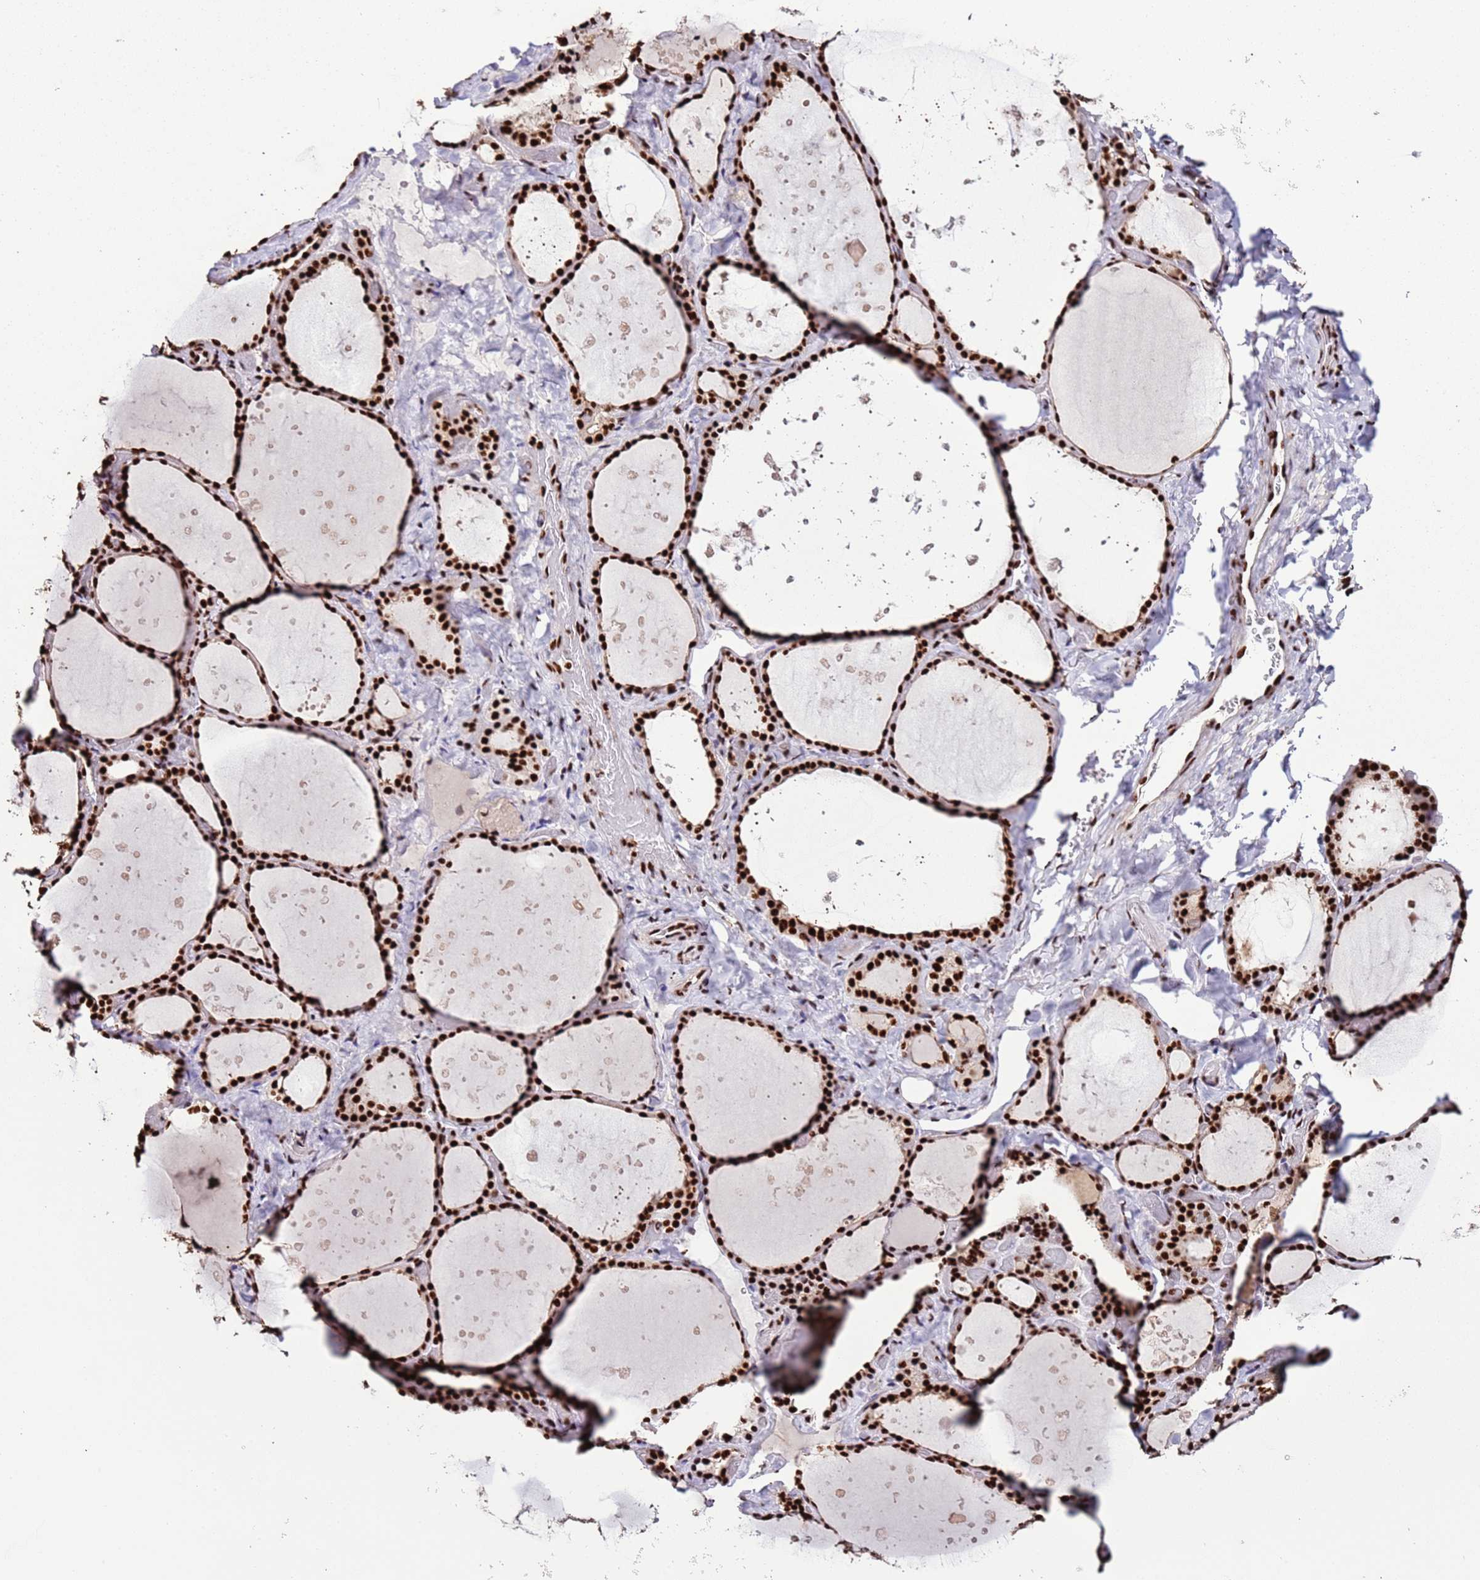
{"staining": {"intensity": "strong", "quantity": ">75%", "location": "nuclear"}, "tissue": "thyroid gland", "cell_type": "Glandular cells", "image_type": "normal", "snomed": [{"axis": "morphology", "description": "Normal tissue, NOS"}, {"axis": "topography", "description": "Thyroid gland"}], "caption": "Protein positivity by immunohistochemistry (IHC) demonstrates strong nuclear expression in approximately >75% of glandular cells in normal thyroid gland.", "gene": "C6orf226", "patient": {"sex": "female", "age": 44}}